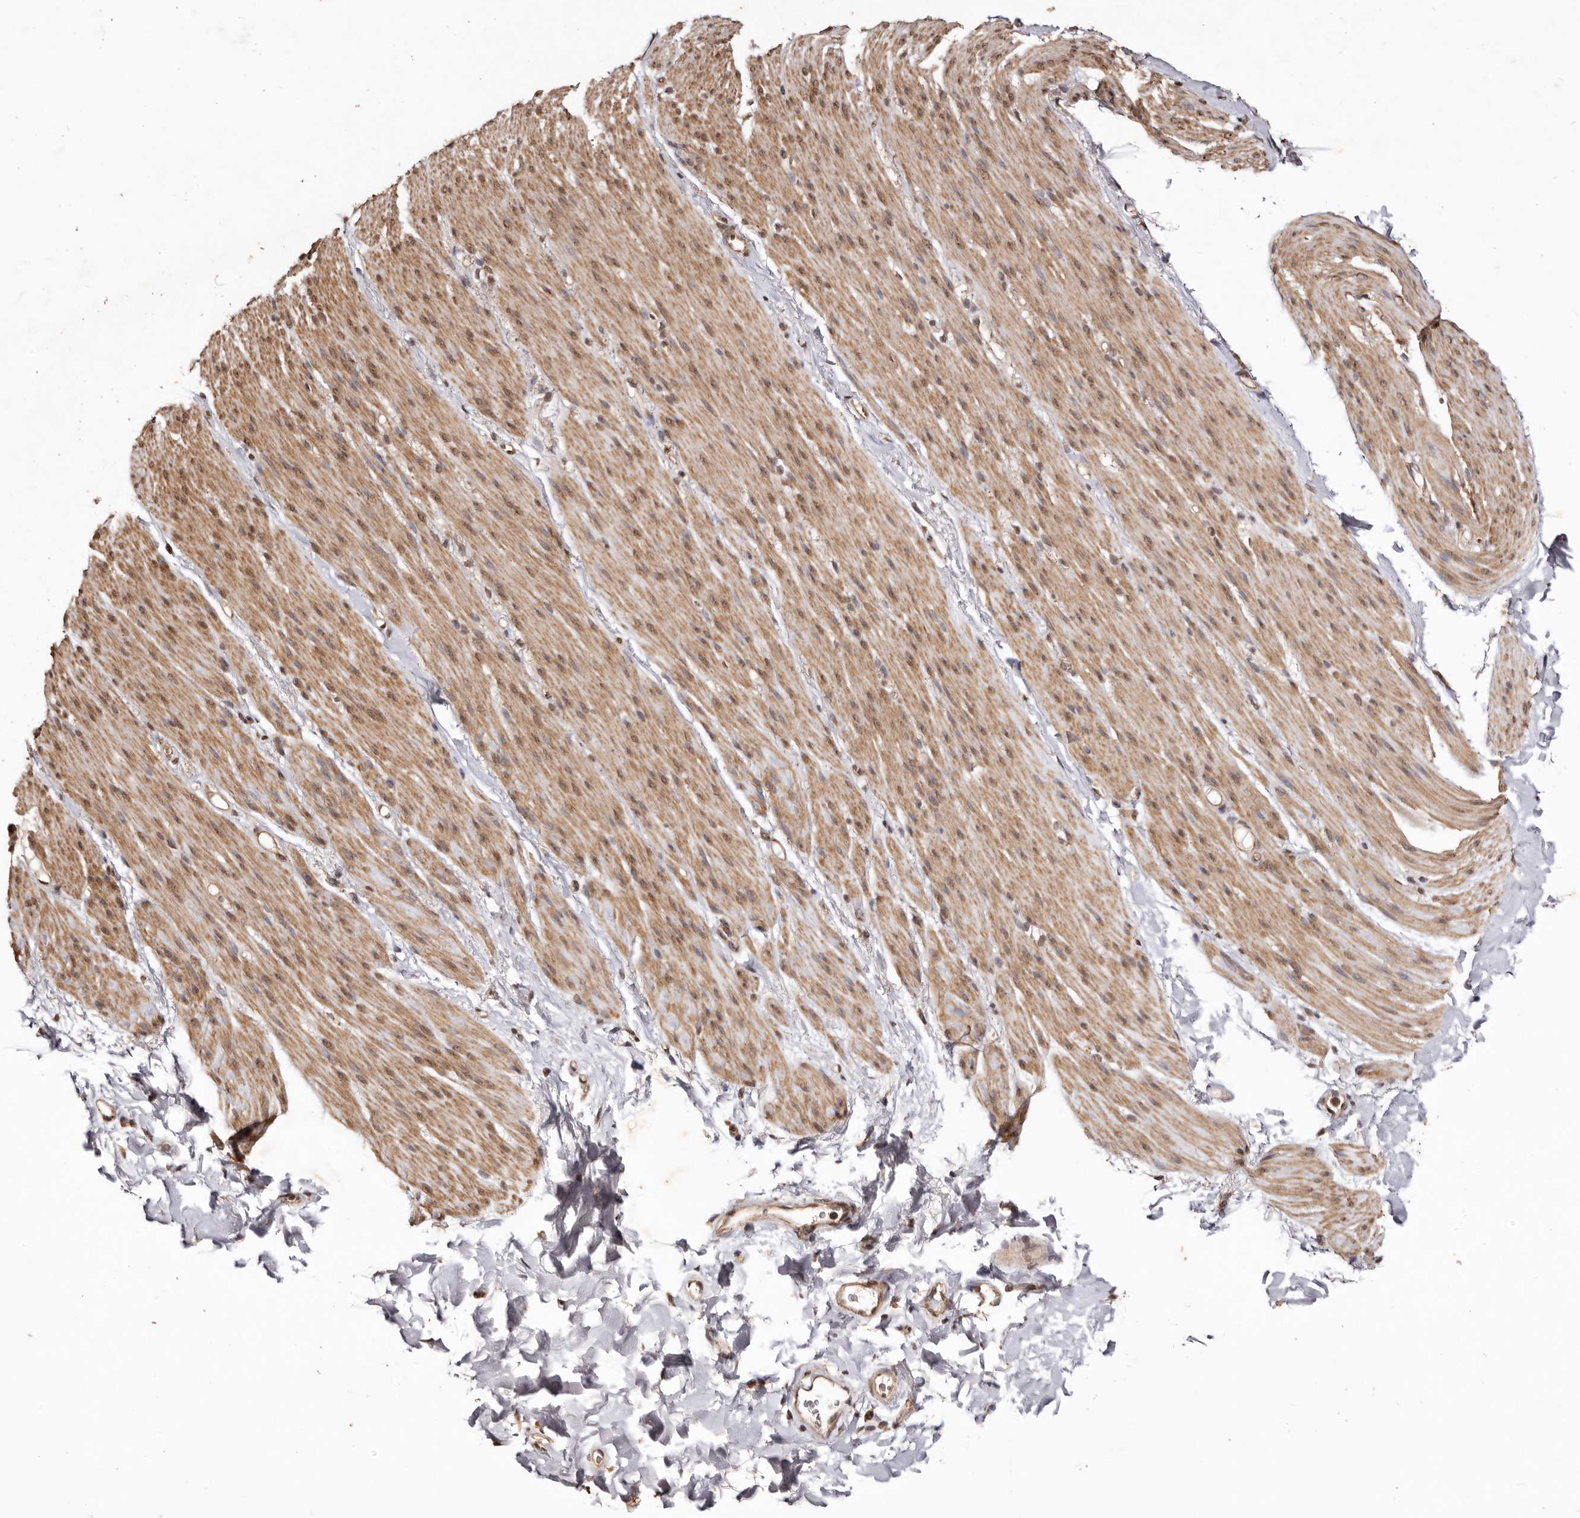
{"staining": {"intensity": "moderate", "quantity": ">75%", "location": "cytoplasmic/membranous,nuclear"}, "tissue": "smooth muscle", "cell_type": "Smooth muscle cells", "image_type": "normal", "snomed": [{"axis": "morphology", "description": "Normal tissue, NOS"}, {"axis": "topography", "description": "Colon"}, {"axis": "topography", "description": "Peripheral nerve tissue"}], "caption": "High-power microscopy captured an IHC micrograph of unremarkable smooth muscle, revealing moderate cytoplasmic/membranous,nuclear staining in approximately >75% of smooth muscle cells. Using DAB (brown) and hematoxylin (blue) stains, captured at high magnification using brightfield microscopy.", "gene": "NOTCH1", "patient": {"sex": "female", "age": 61}}